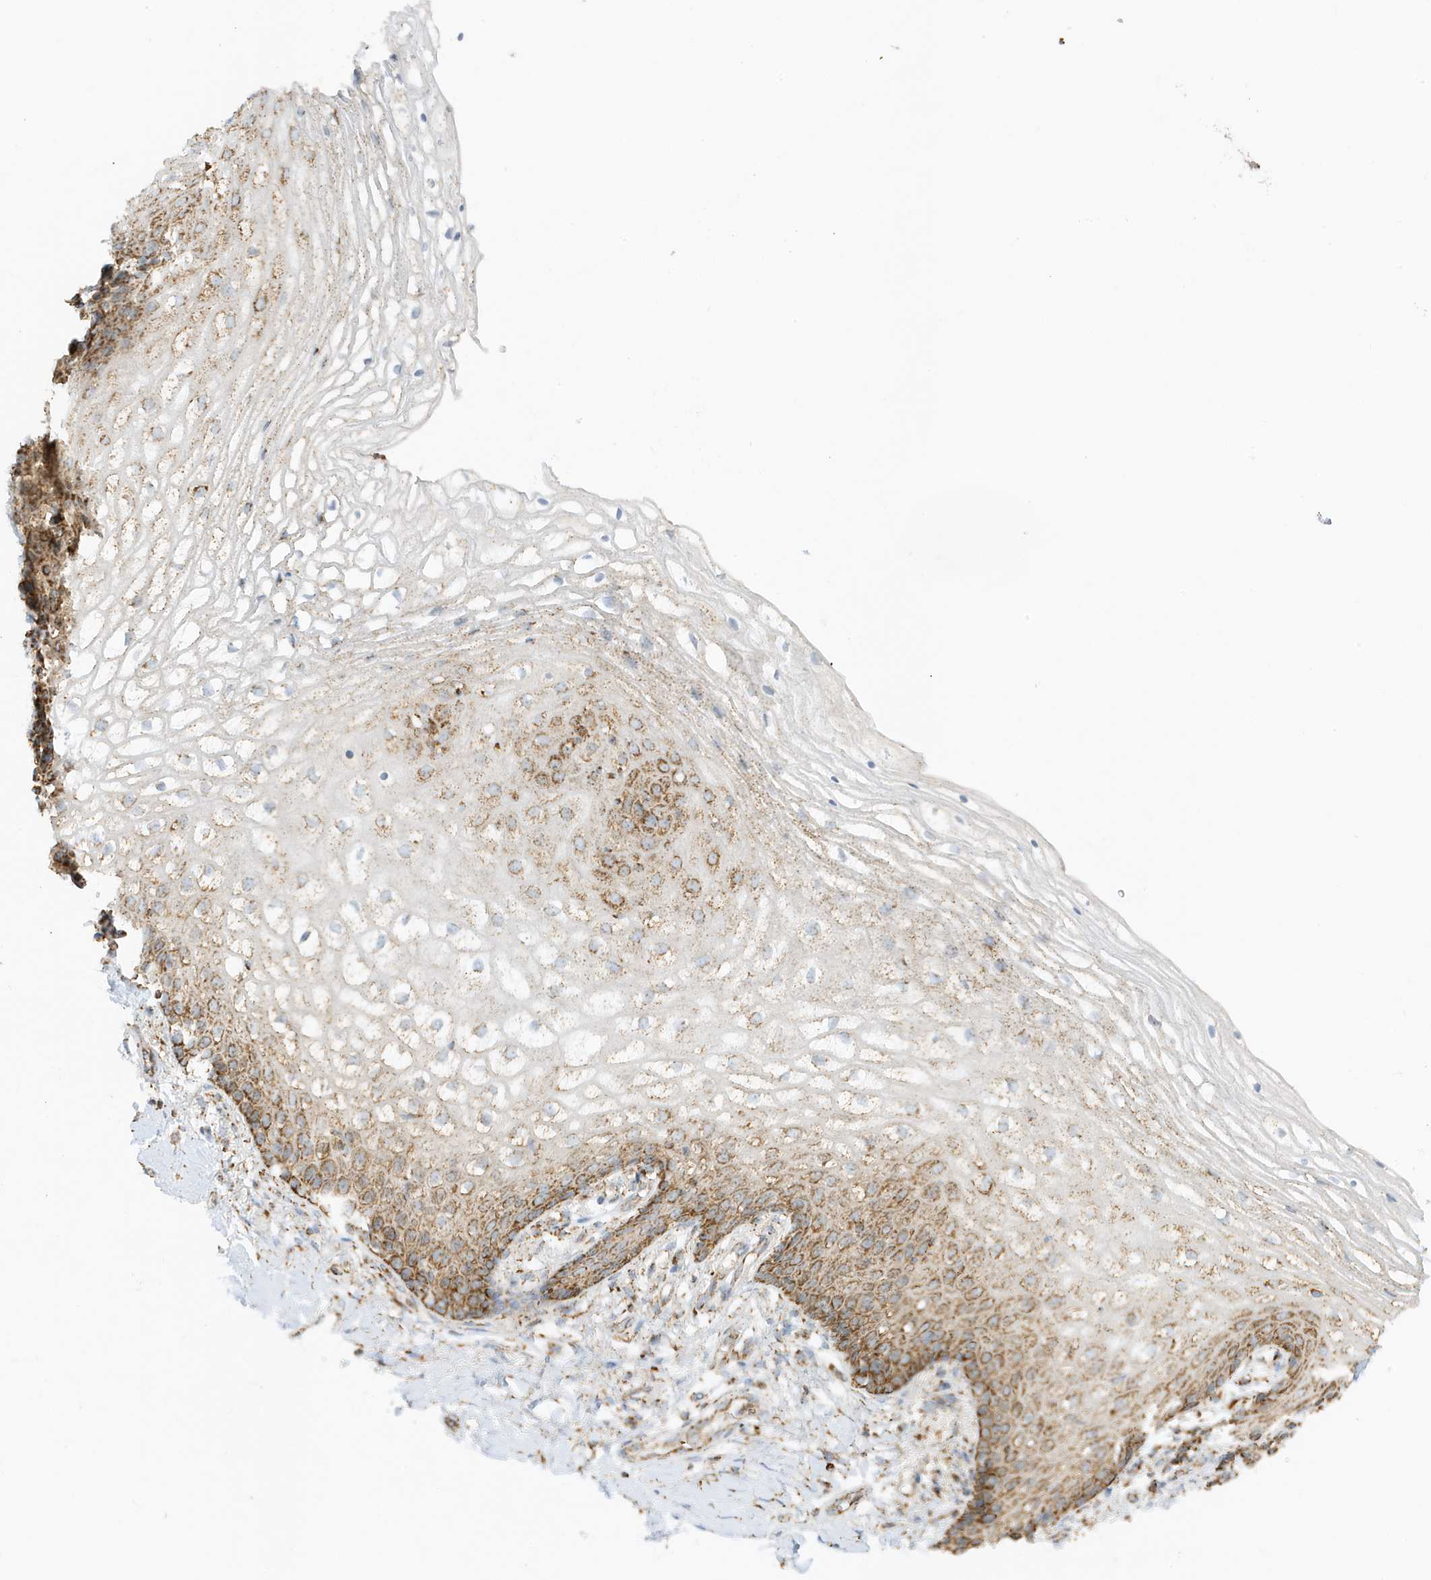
{"staining": {"intensity": "moderate", "quantity": ">75%", "location": "cytoplasmic/membranous"}, "tissue": "vagina", "cell_type": "Squamous epithelial cells", "image_type": "normal", "snomed": [{"axis": "morphology", "description": "Normal tissue, NOS"}, {"axis": "topography", "description": "Vagina"}], "caption": "Immunohistochemical staining of normal vagina exhibits >75% levels of moderate cytoplasmic/membranous protein positivity in about >75% of squamous epithelial cells. Nuclei are stained in blue.", "gene": "ATP5ME", "patient": {"sex": "female", "age": 60}}